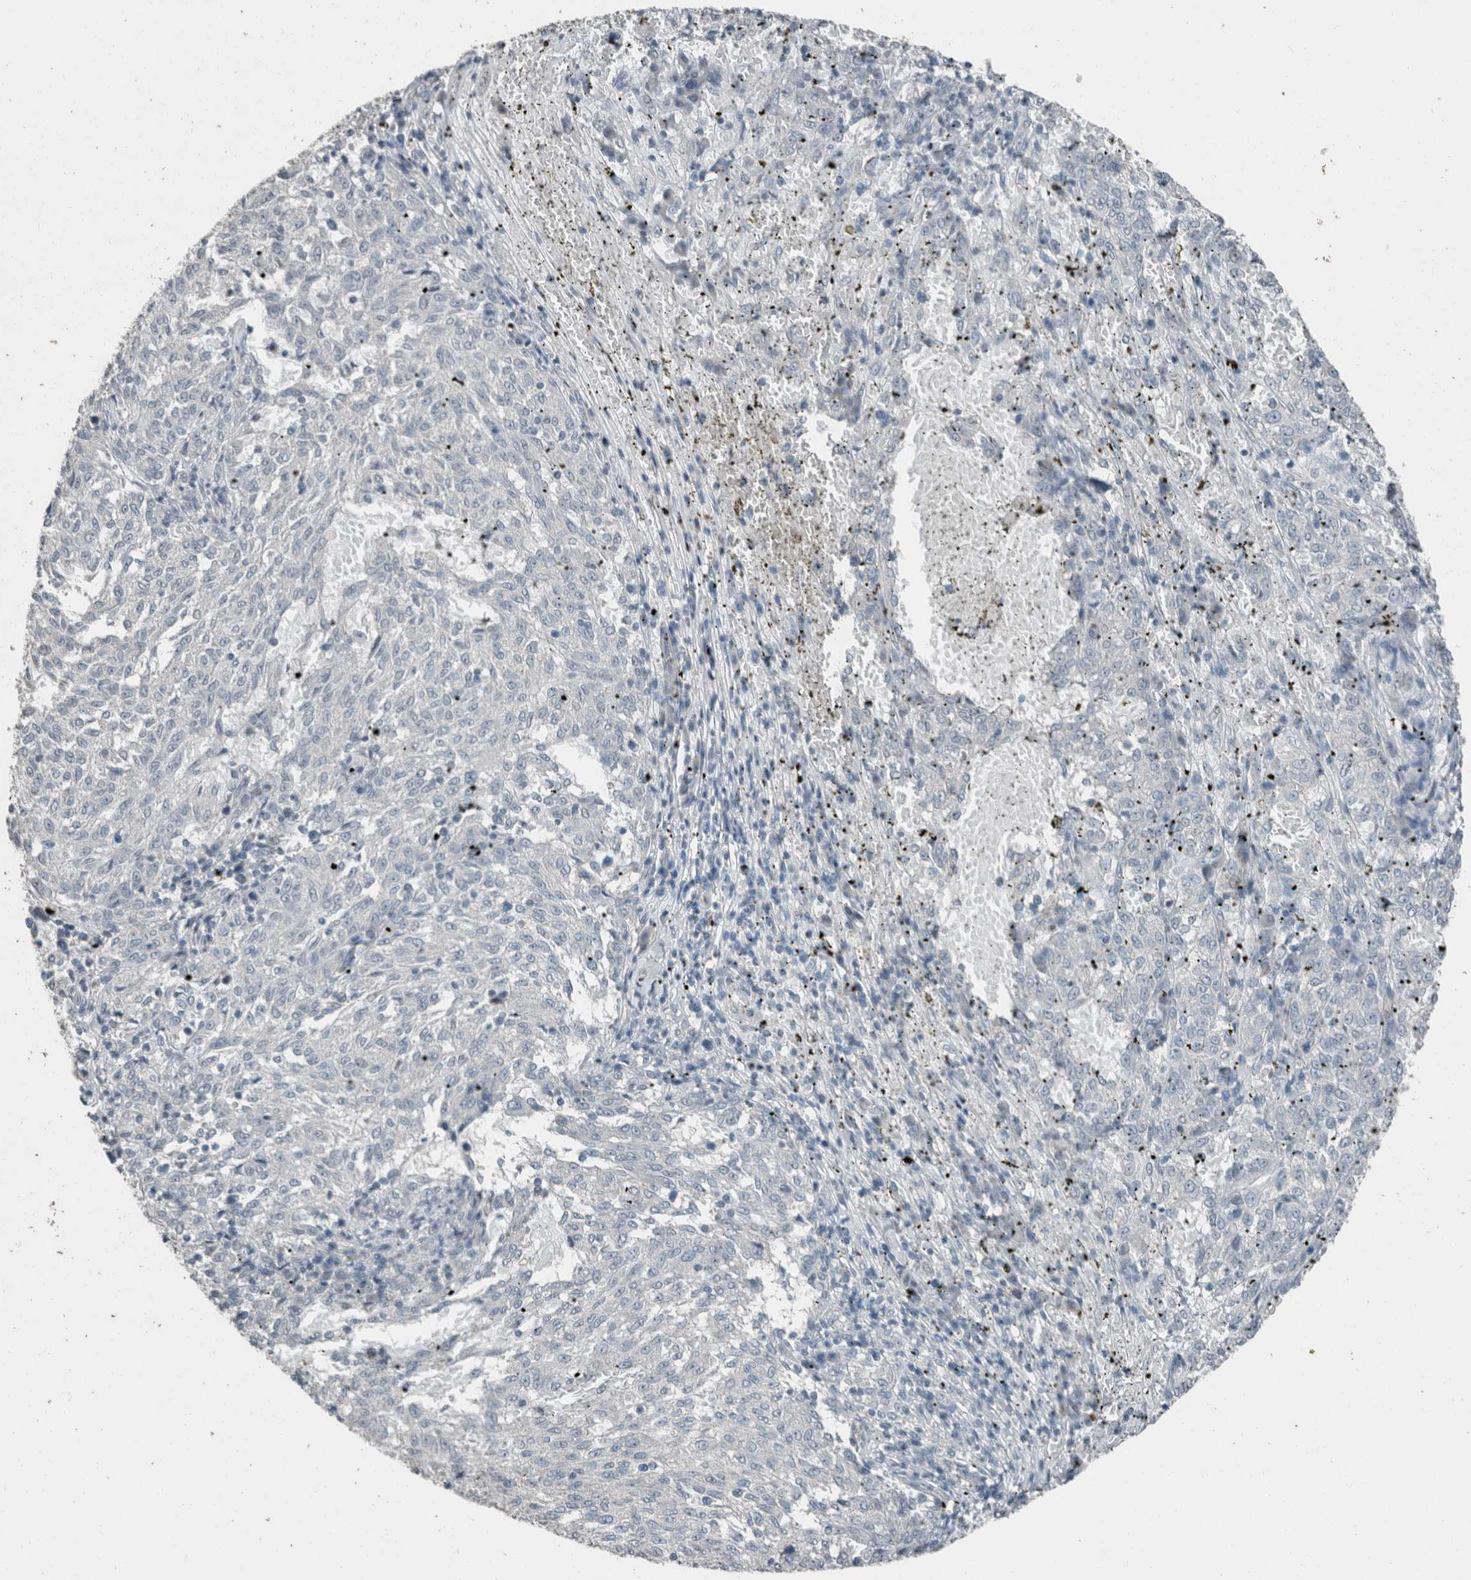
{"staining": {"intensity": "negative", "quantity": "none", "location": "none"}, "tissue": "melanoma", "cell_type": "Tumor cells", "image_type": "cancer", "snomed": [{"axis": "morphology", "description": "Malignant melanoma, NOS"}, {"axis": "topography", "description": "Skin"}], "caption": "The photomicrograph exhibits no significant positivity in tumor cells of malignant melanoma. (Stains: DAB IHC with hematoxylin counter stain, Microscopy: brightfield microscopy at high magnification).", "gene": "ACVR2B", "patient": {"sex": "female", "age": 72}}